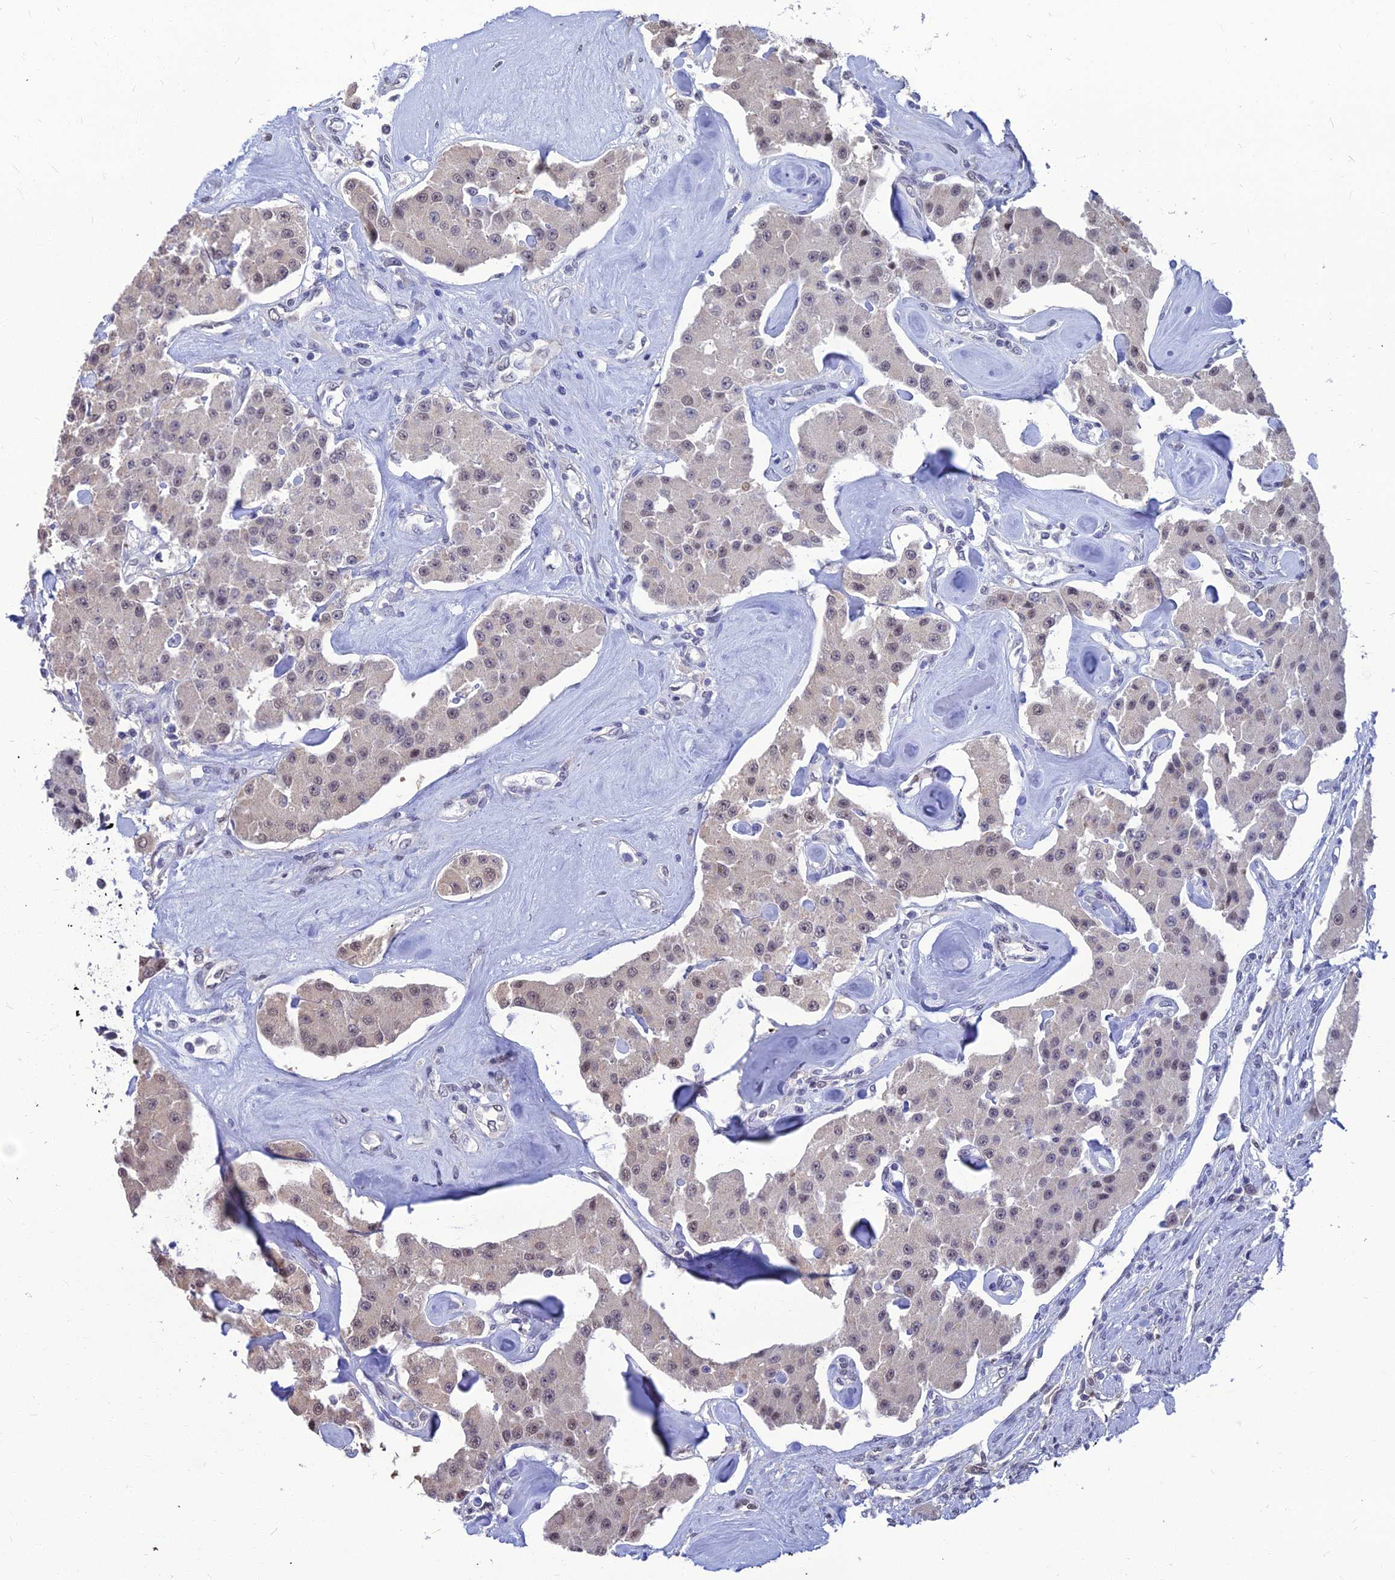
{"staining": {"intensity": "weak", "quantity": "25%-75%", "location": "nuclear"}, "tissue": "carcinoid", "cell_type": "Tumor cells", "image_type": "cancer", "snomed": [{"axis": "morphology", "description": "Carcinoid, malignant, NOS"}, {"axis": "topography", "description": "Pancreas"}], "caption": "The image demonstrates immunohistochemical staining of carcinoid. There is weak nuclear expression is seen in approximately 25%-75% of tumor cells.", "gene": "SRSF7", "patient": {"sex": "male", "age": 41}}